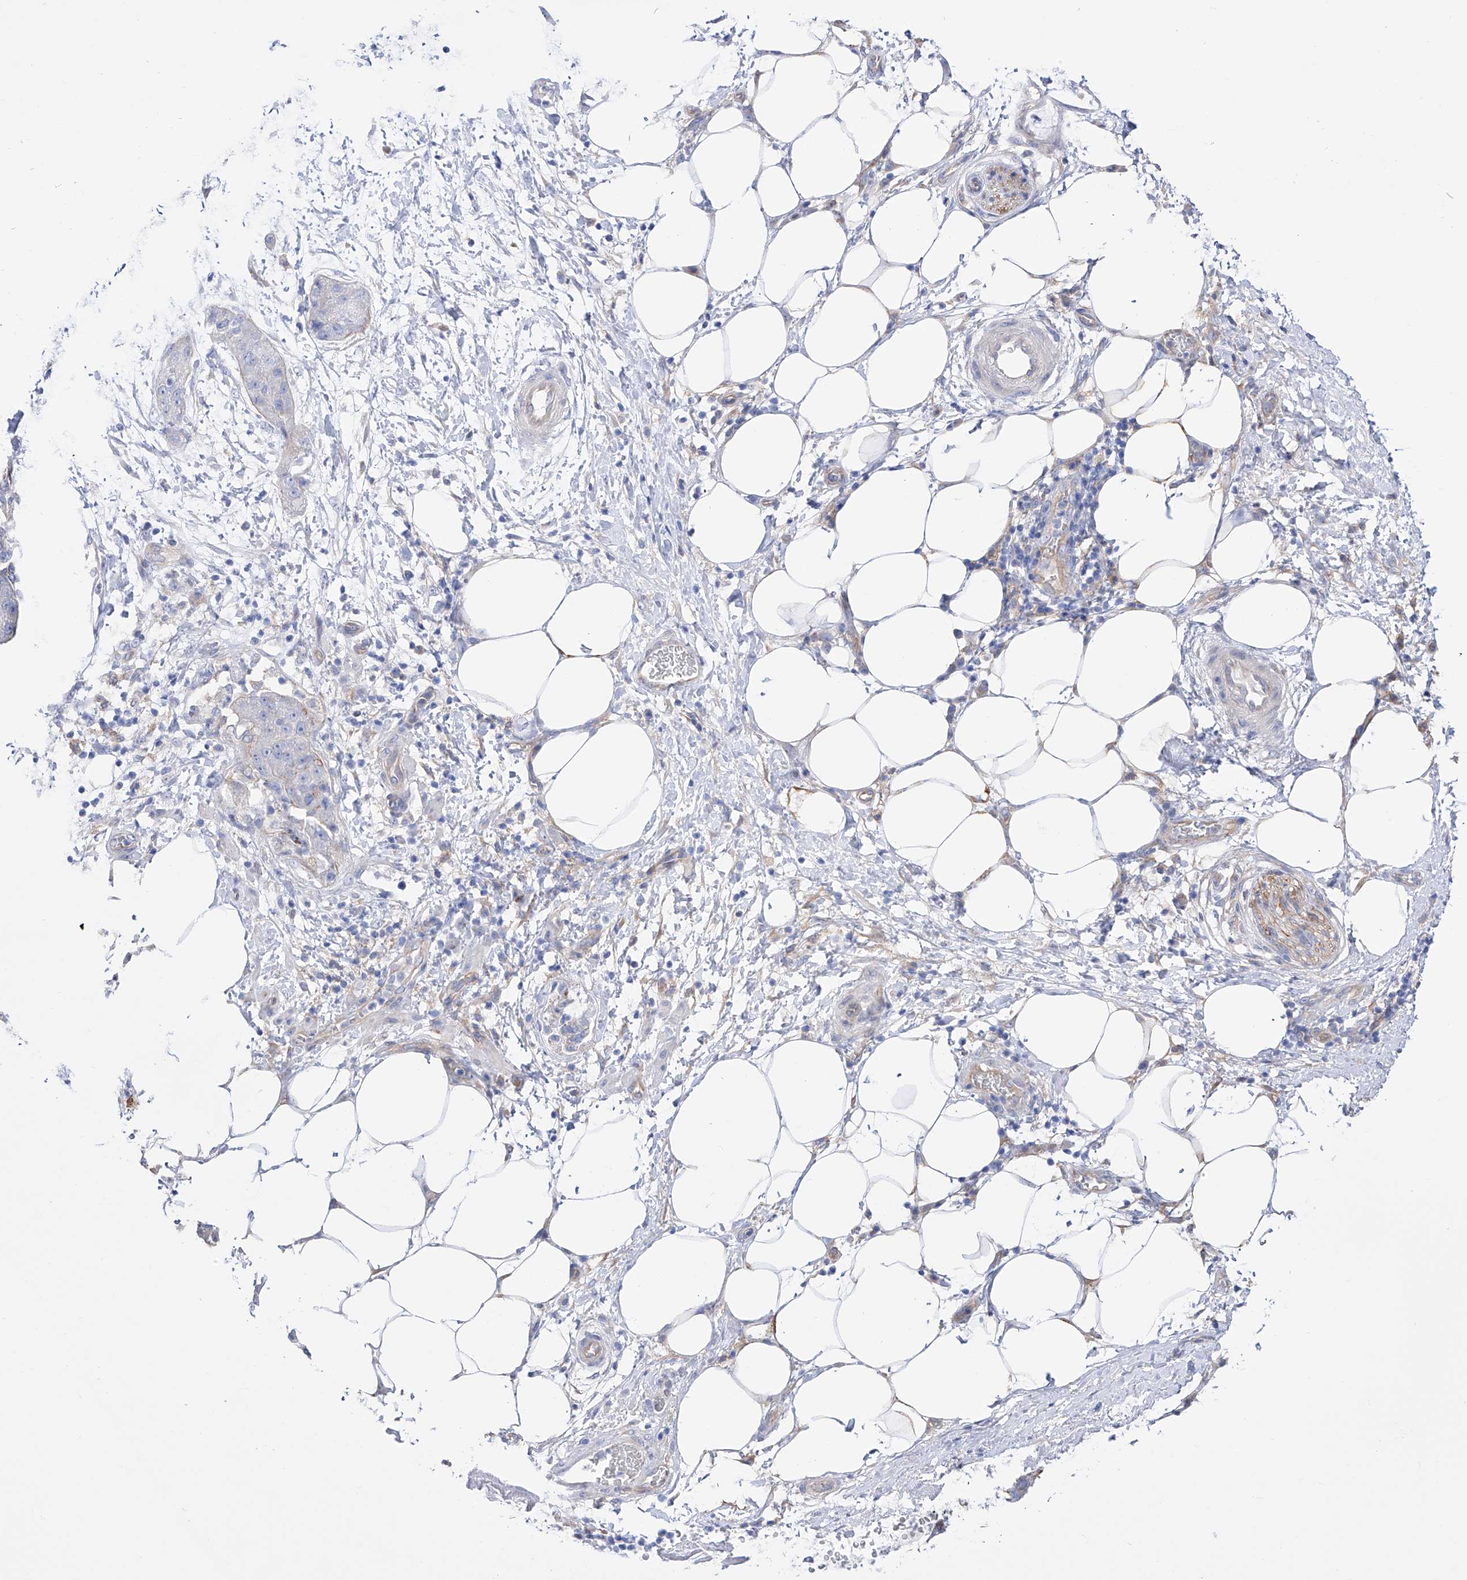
{"staining": {"intensity": "negative", "quantity": "none", "location": "none"}, "tissue": "pancreatic cancer", "cell_type": "Tumor cells", "image_type": "cancer", "snomed": [{"axis": "morphology", "description": "Adenocarcinoma, NOS"}, {"axis": "topography", "description": "Pancreas"}], "caption": "Tumor cells are negative for brown protein staining in pancreatic cancer (adenocarcinoma). (DAB IHC, high magnification).", "gene": "ZNF653", "patient": {"sex": "female", "age": 78}}